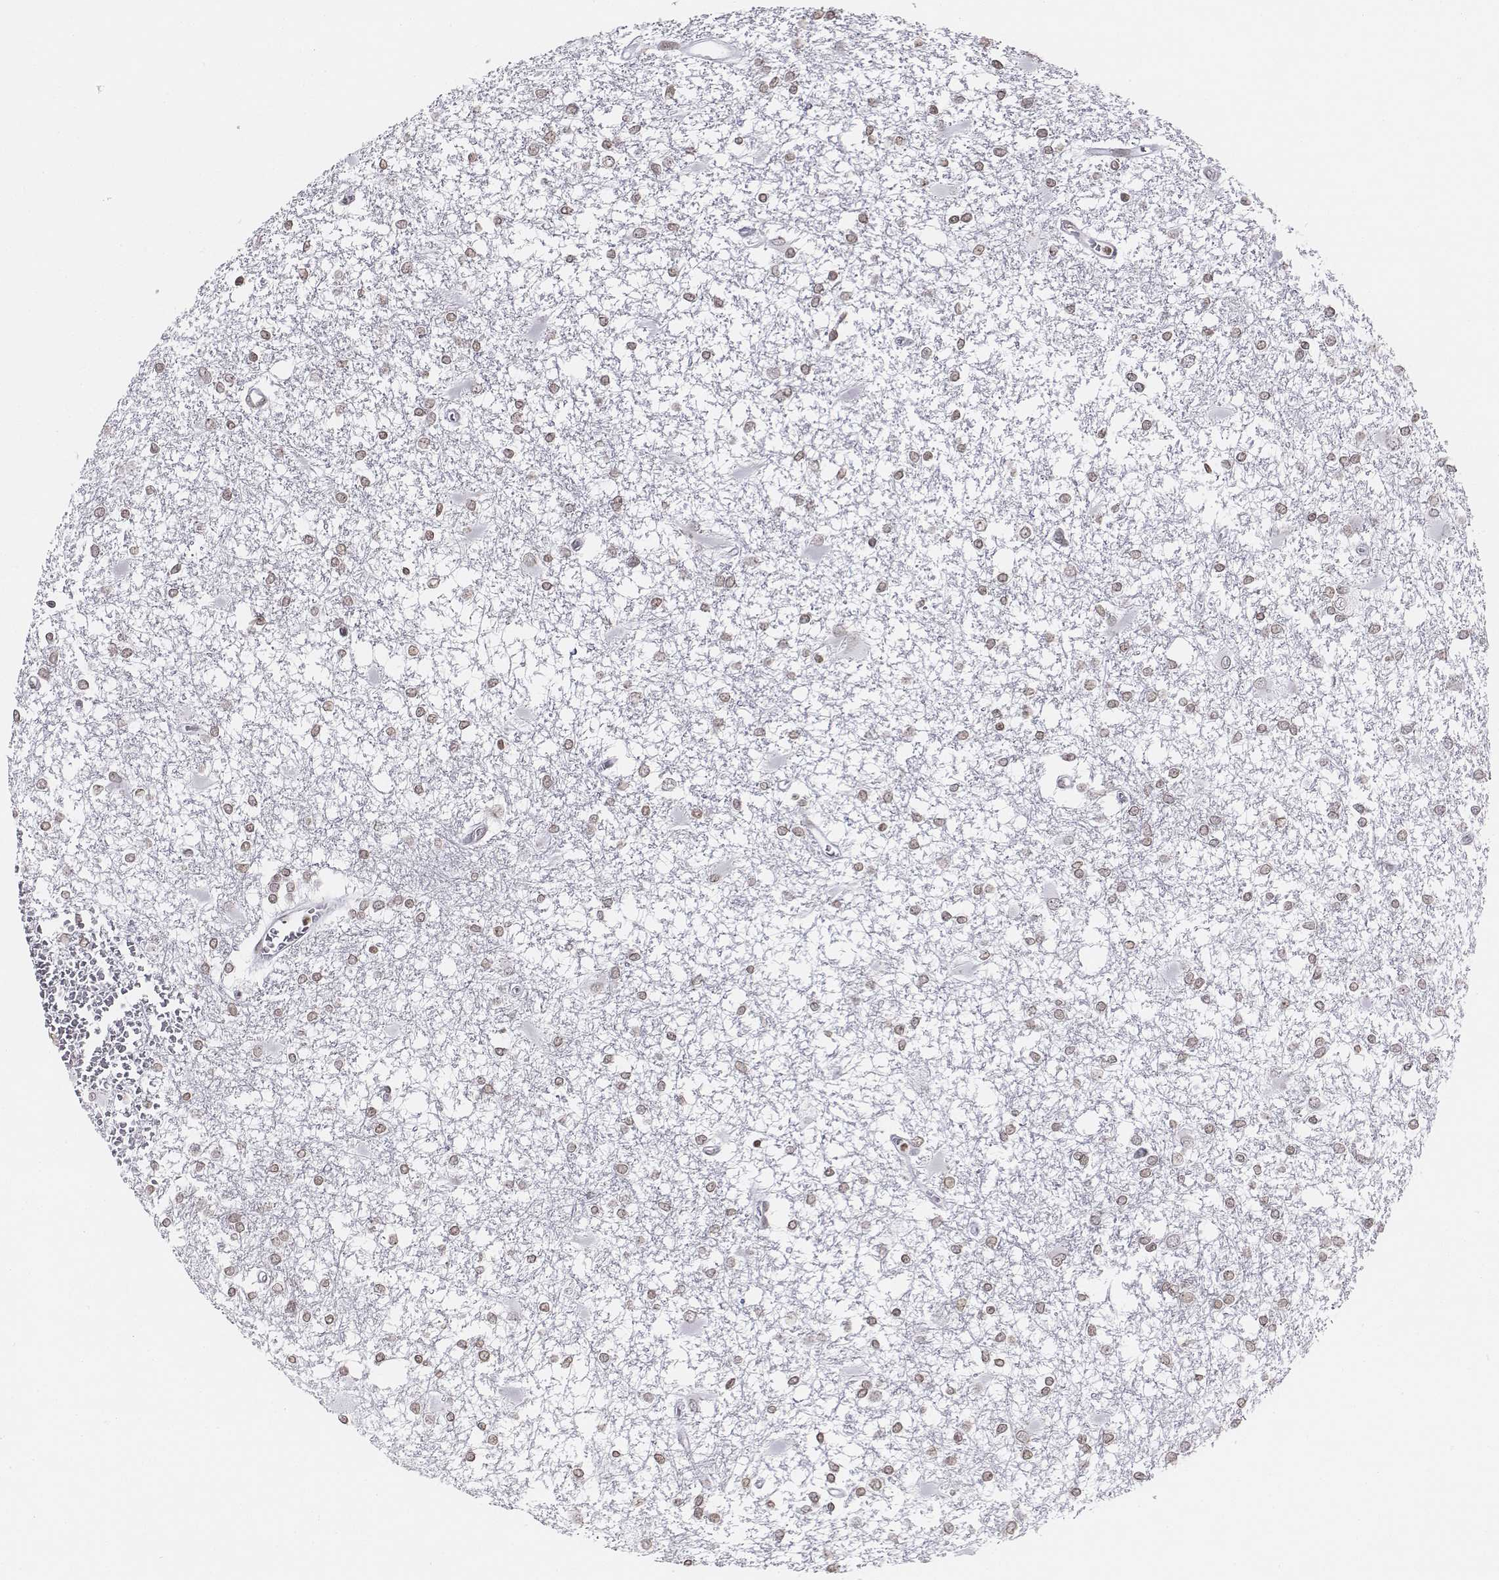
{"staining": {"intensity": "weak", "quantity": ">75%", "location": "nuclear"}, "tissue": "glioma", "cell_type": "Tumor cells", "image_type": "cancer", "snomed": [{"axis": "morphology", "description": "Glioma, malignant, High grade"}, {"axis": "topography", "description": "Cerebral cortex"}], "caption": "Weak nuclear positivity for a protein is appreciated in about >75% of tumor cells of malignant glioma (high-grade) using immunohistochemistry (IHC).", "gene": "BARHL1", "patient": {"sex": "male", "age": 79}}